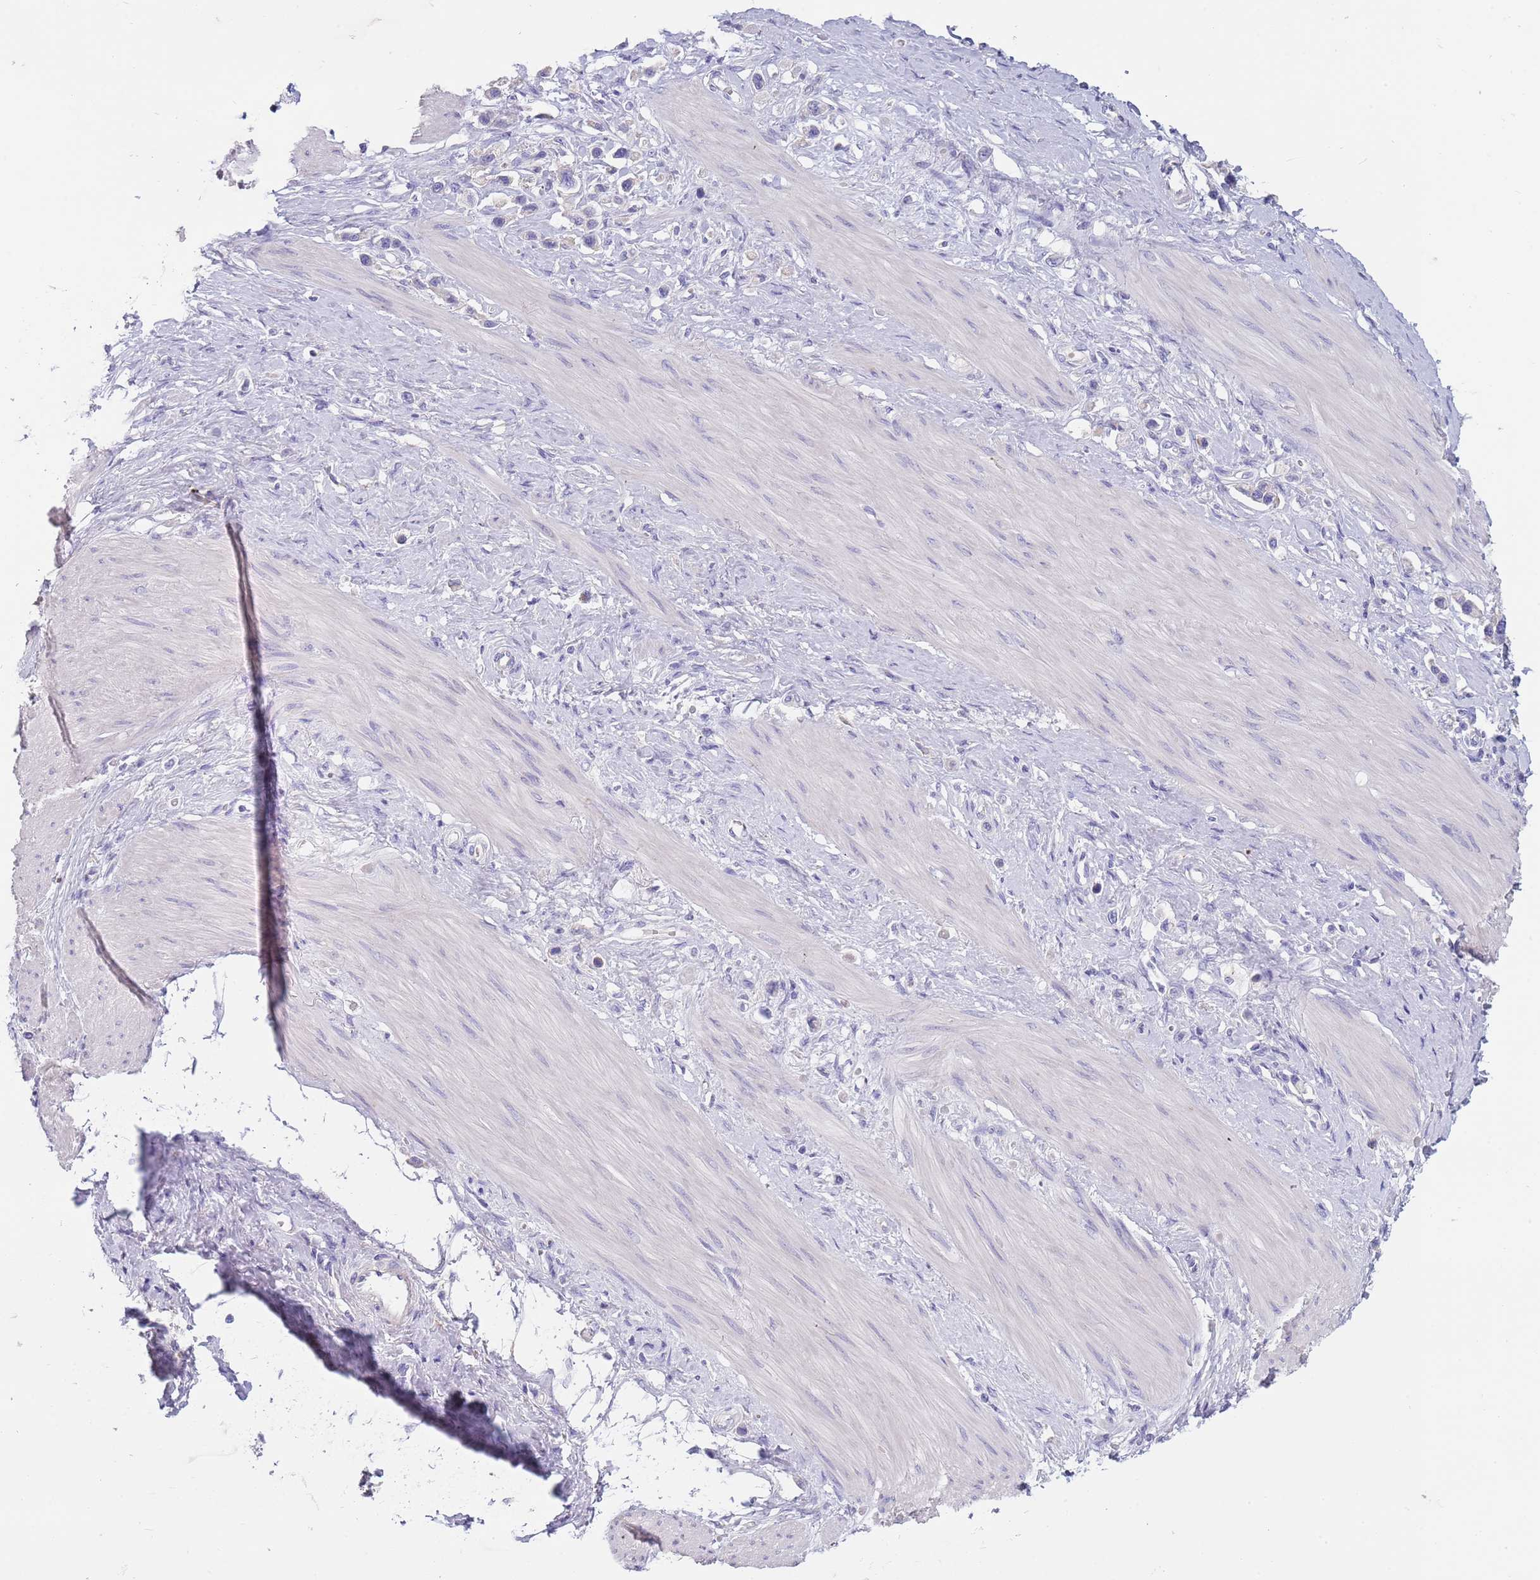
{"staining": {"intensity": "negative", "quantity": "none", "location": "none"}, "tissue": "stomach cancer", "cell_type": "Tumor cells", "image_type": "cancer", "snomed": [{"axis": "morphology", "description": "Adenocarcinoma, NOS"}, {"axis": "topography", "description": "Stomach"}], "caption": "Adenocarcinoma (stomach) stained for a protein using immunohistochemistry (IHC) displays no expression tumor cells.", "gene": "MAN1C1", "patient": {"sex": "female", "age": 65}}